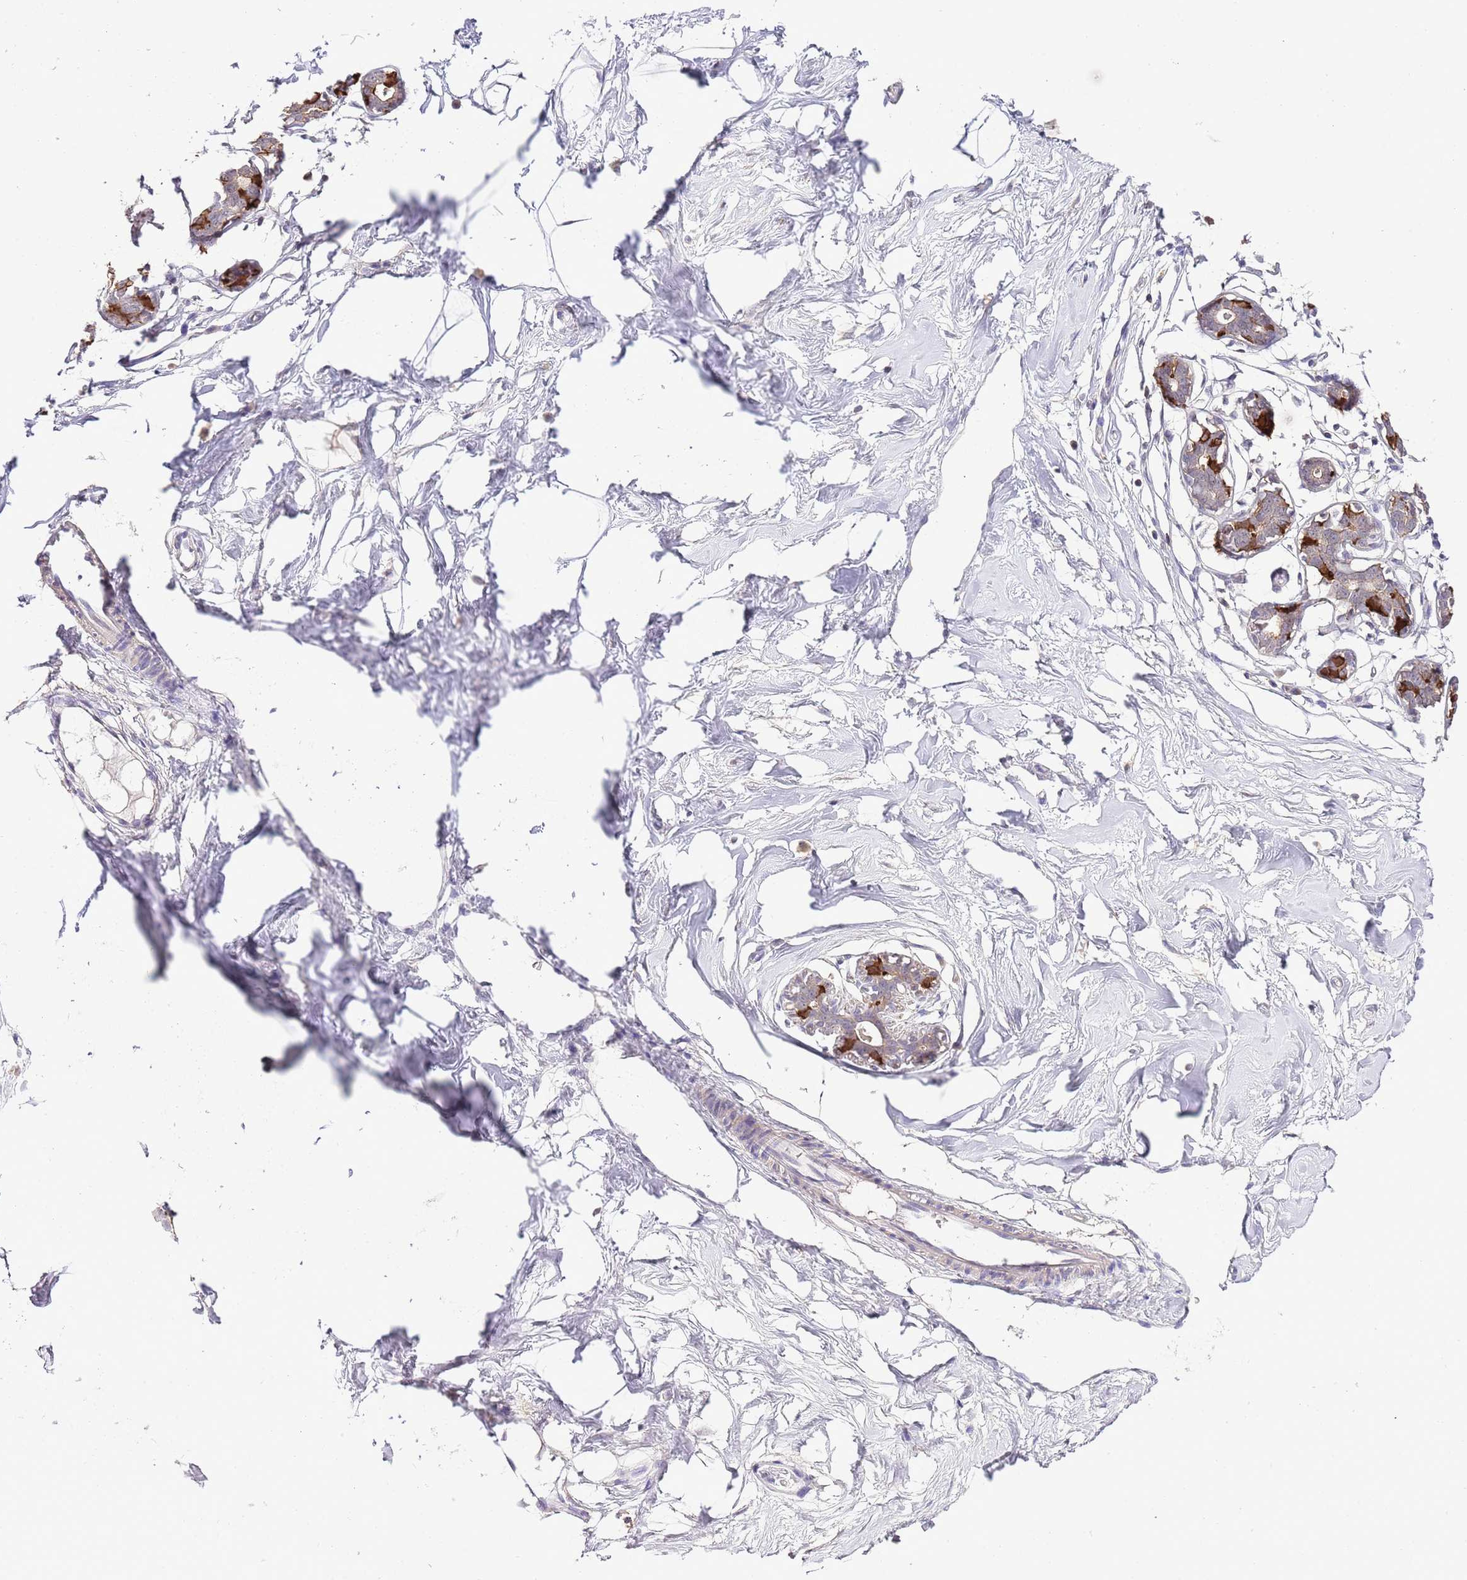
{"staining": {"intensity": "negative", "quantity": "none", "location": "none"}, "tissue": "breast", "cell_type": "Adipocytes", "image_type": "normal", "snomed": [{"axis": "morphology", "description": "Normal tissue, NOS"}, {"axis": "morphology", "description": "Adenoma, NOS"}, {"axis": "topography", "description": "Breast"}], "caption": "Adipocytes show no significant positivity in unremarkable breast. (Brightfield microscopy of DAB IHC at high magnification).", "gene": "EFHD1", "patient": {"sex": "female", "age": 23}}